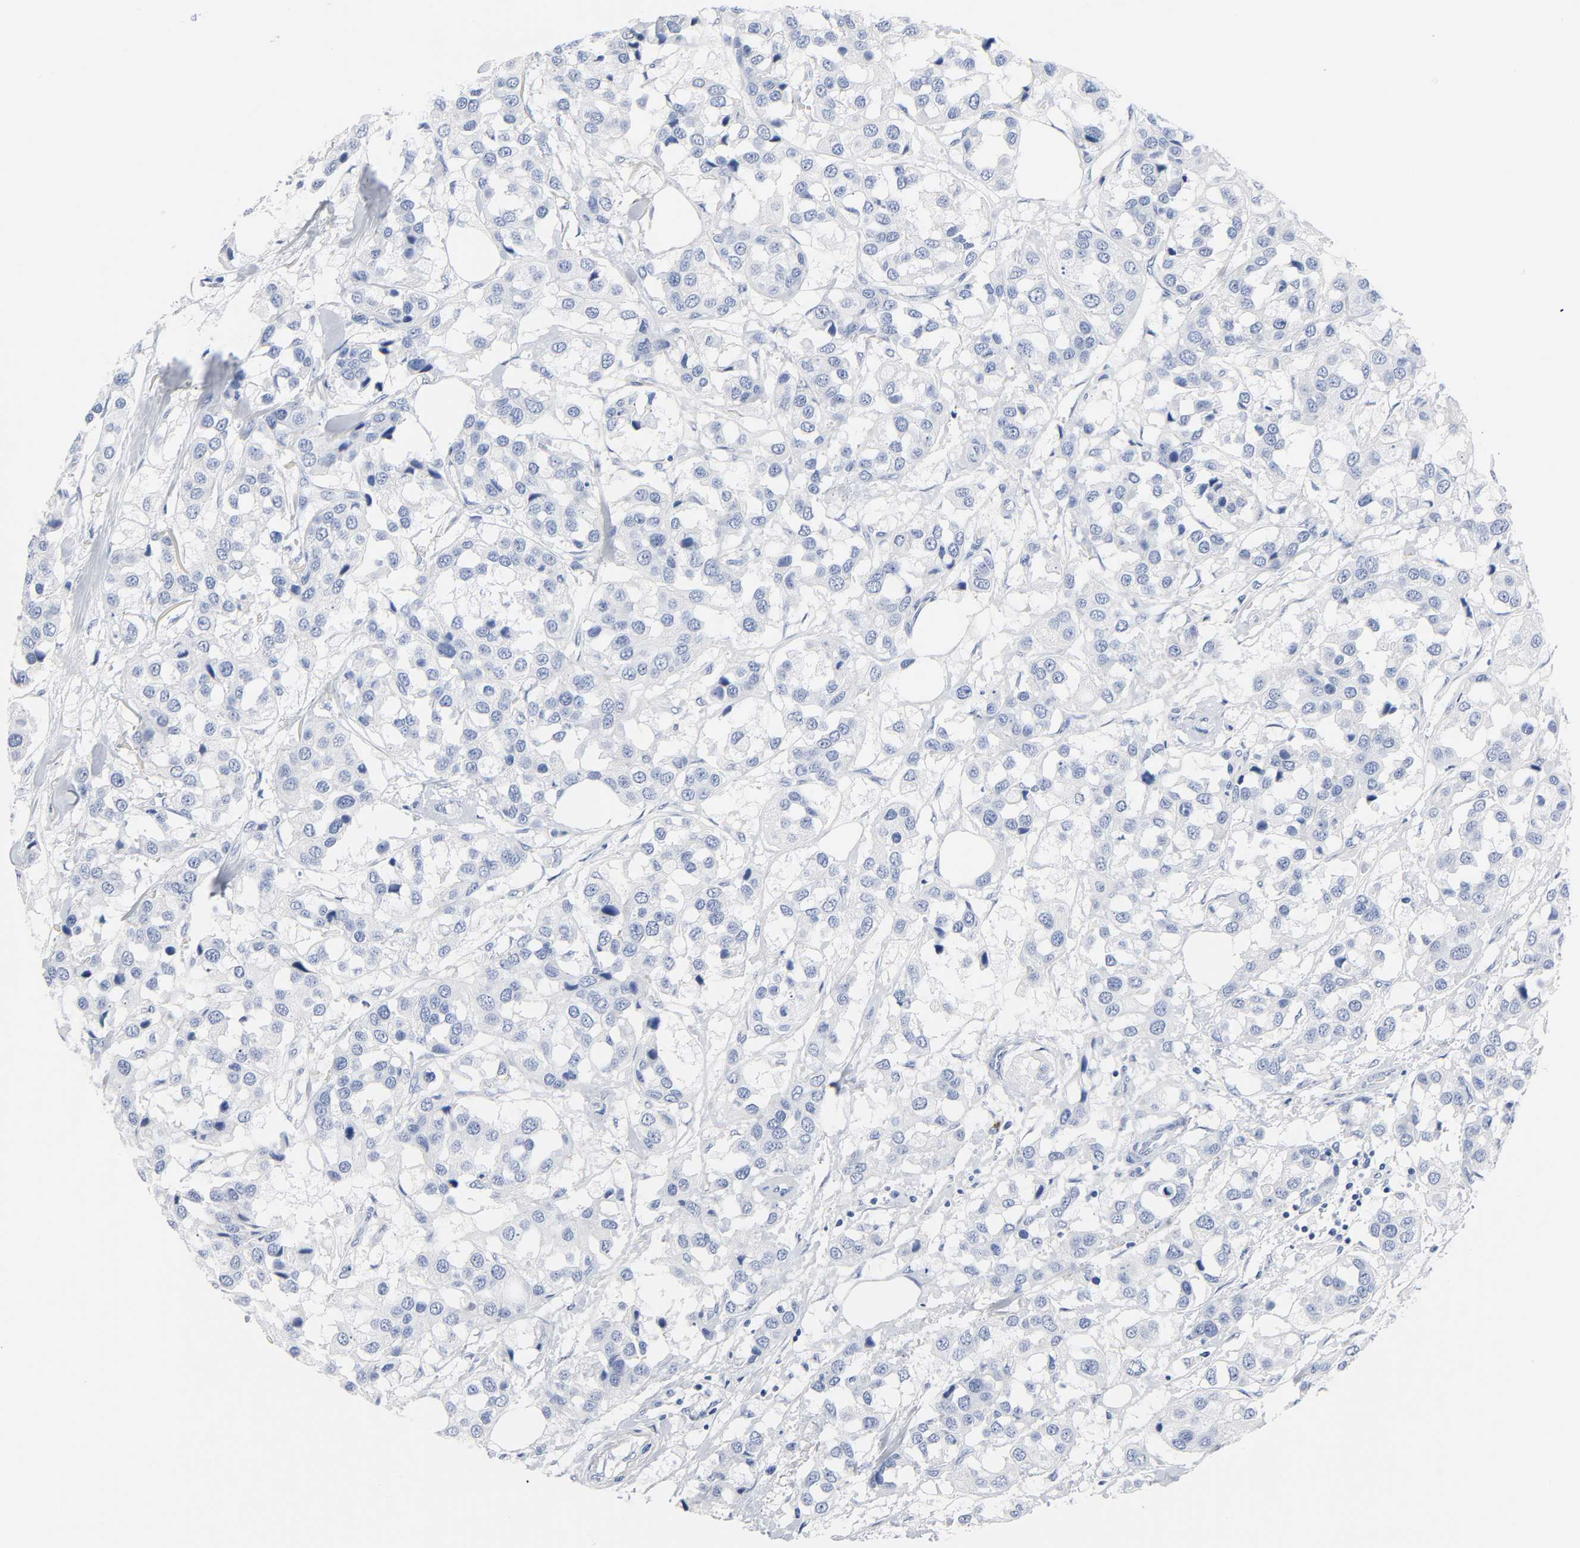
{"staining": {"intensity": "negative", "quantity": "none", "location": "none"}, "tissue": "breast cancer", "cell_type": "Tumor cells", "image_type": "cancer", "snomed": [{"axis": "morphology", "description": "Duct carcinoma"}, {"axis": "topography", "description": "Breast"}], "caption": "A micrograph of breast intraductal carcinoma stained for a protein demonstrates no brown staining in tumor cells. The staining was performed using DAB (3,3'-diaminobenzidine) to visualize the protein expression in brown, while the nuclei were stained in blue with hematoxylin (Magnification: 20x).", "gene": "ACP3", "patient": {"sex": "female", "age": 80}}